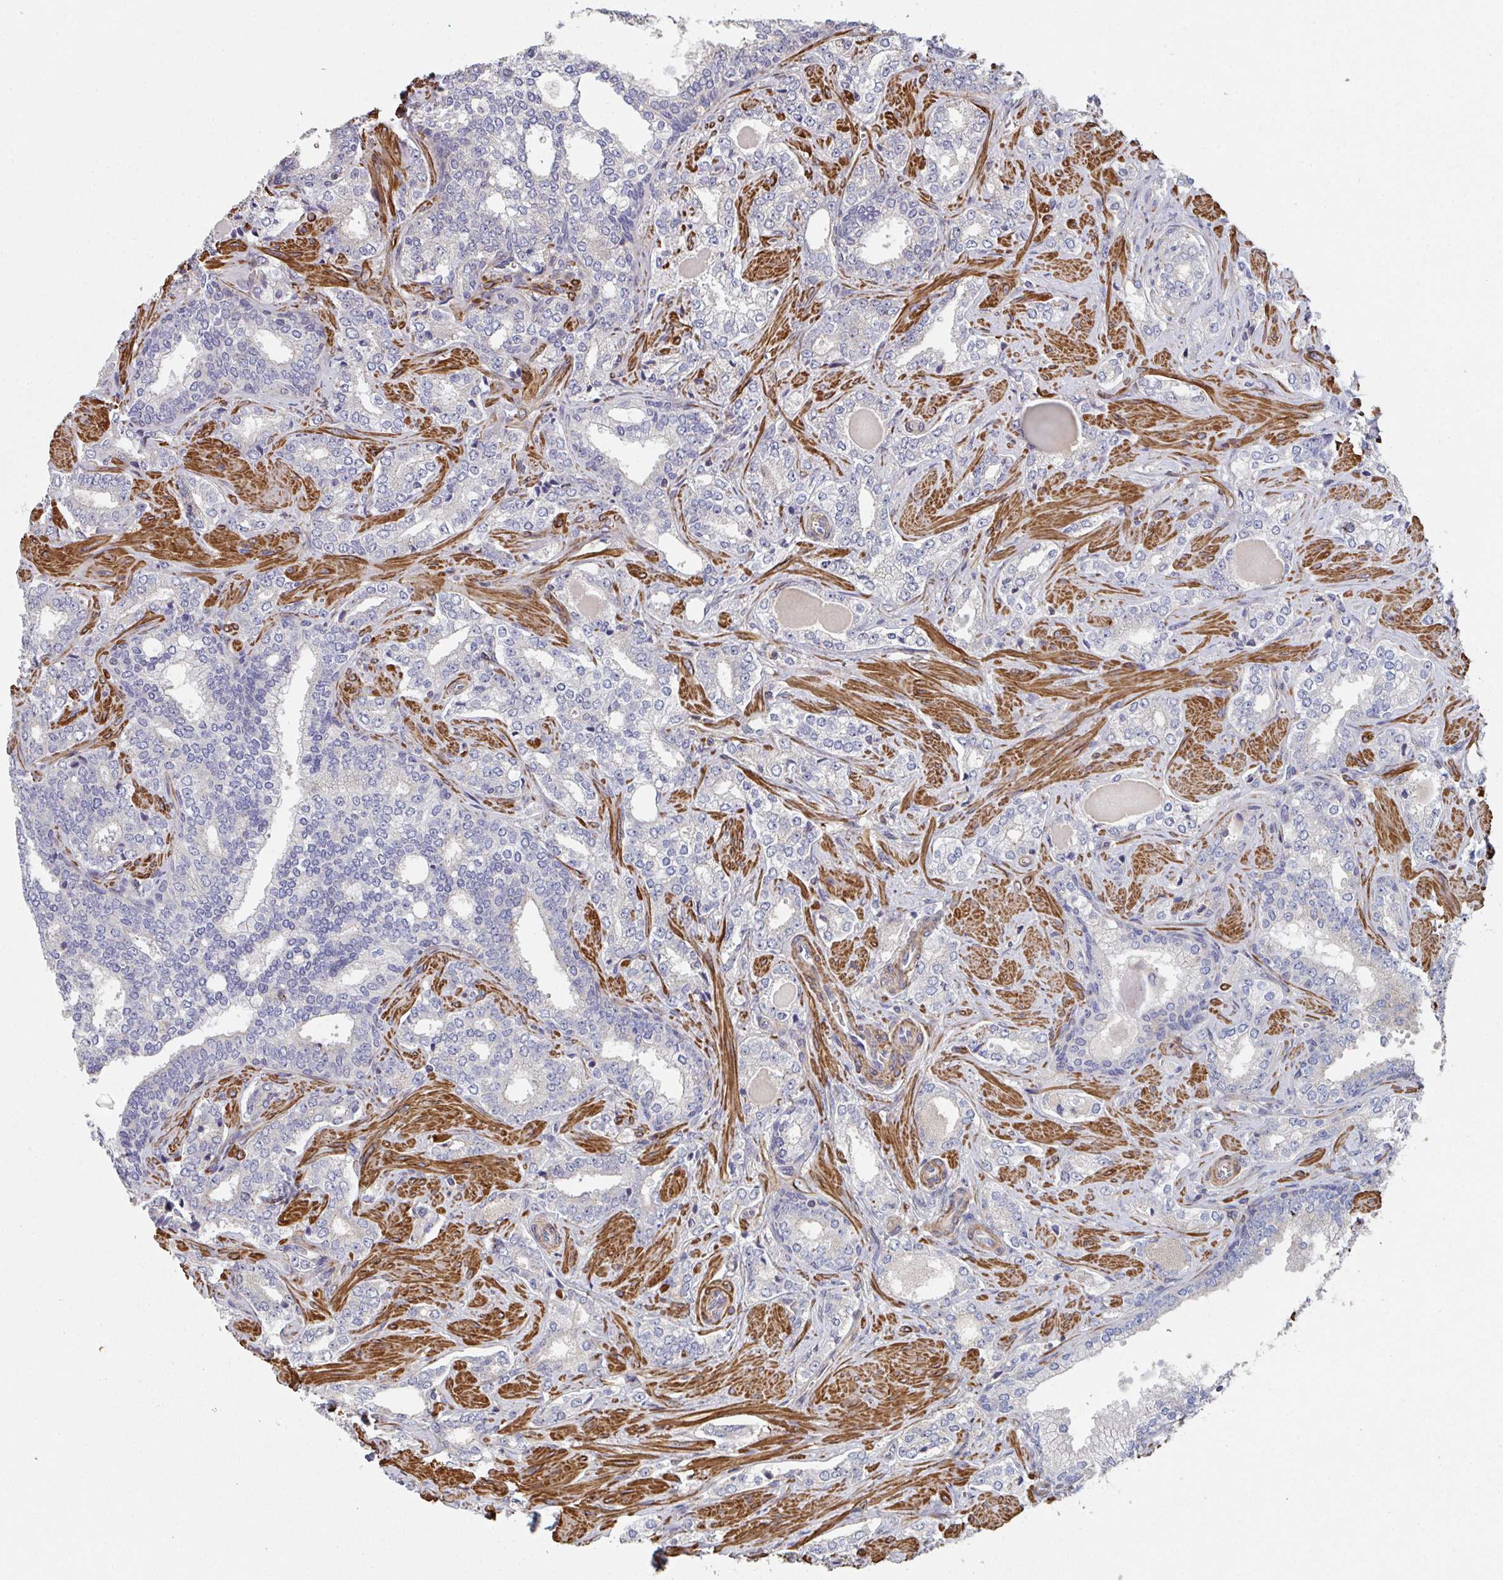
{"staining": {"intensity": "negative", "quantity": "none", "location": "none"}, "tissue": "prostate cancer", "cell_type": "Tumor cells", "image_type": "cancer", "snomed": [{"axis": "morphology", "description": "Adenocarcinoma, High grade"}, {"axis": "topography", "description": "Prostate"}], "caption": "Protein analysis of prostate adenocarcinoma (high-grade) shows no significant expression in tumor cells. (Stains: DAB IHC with hematoxylin counter stain, Microscopy: brightfield microscopy at high magnification).", "gene": "FZD2", "patient": {"sex": "male", "age": 60}}